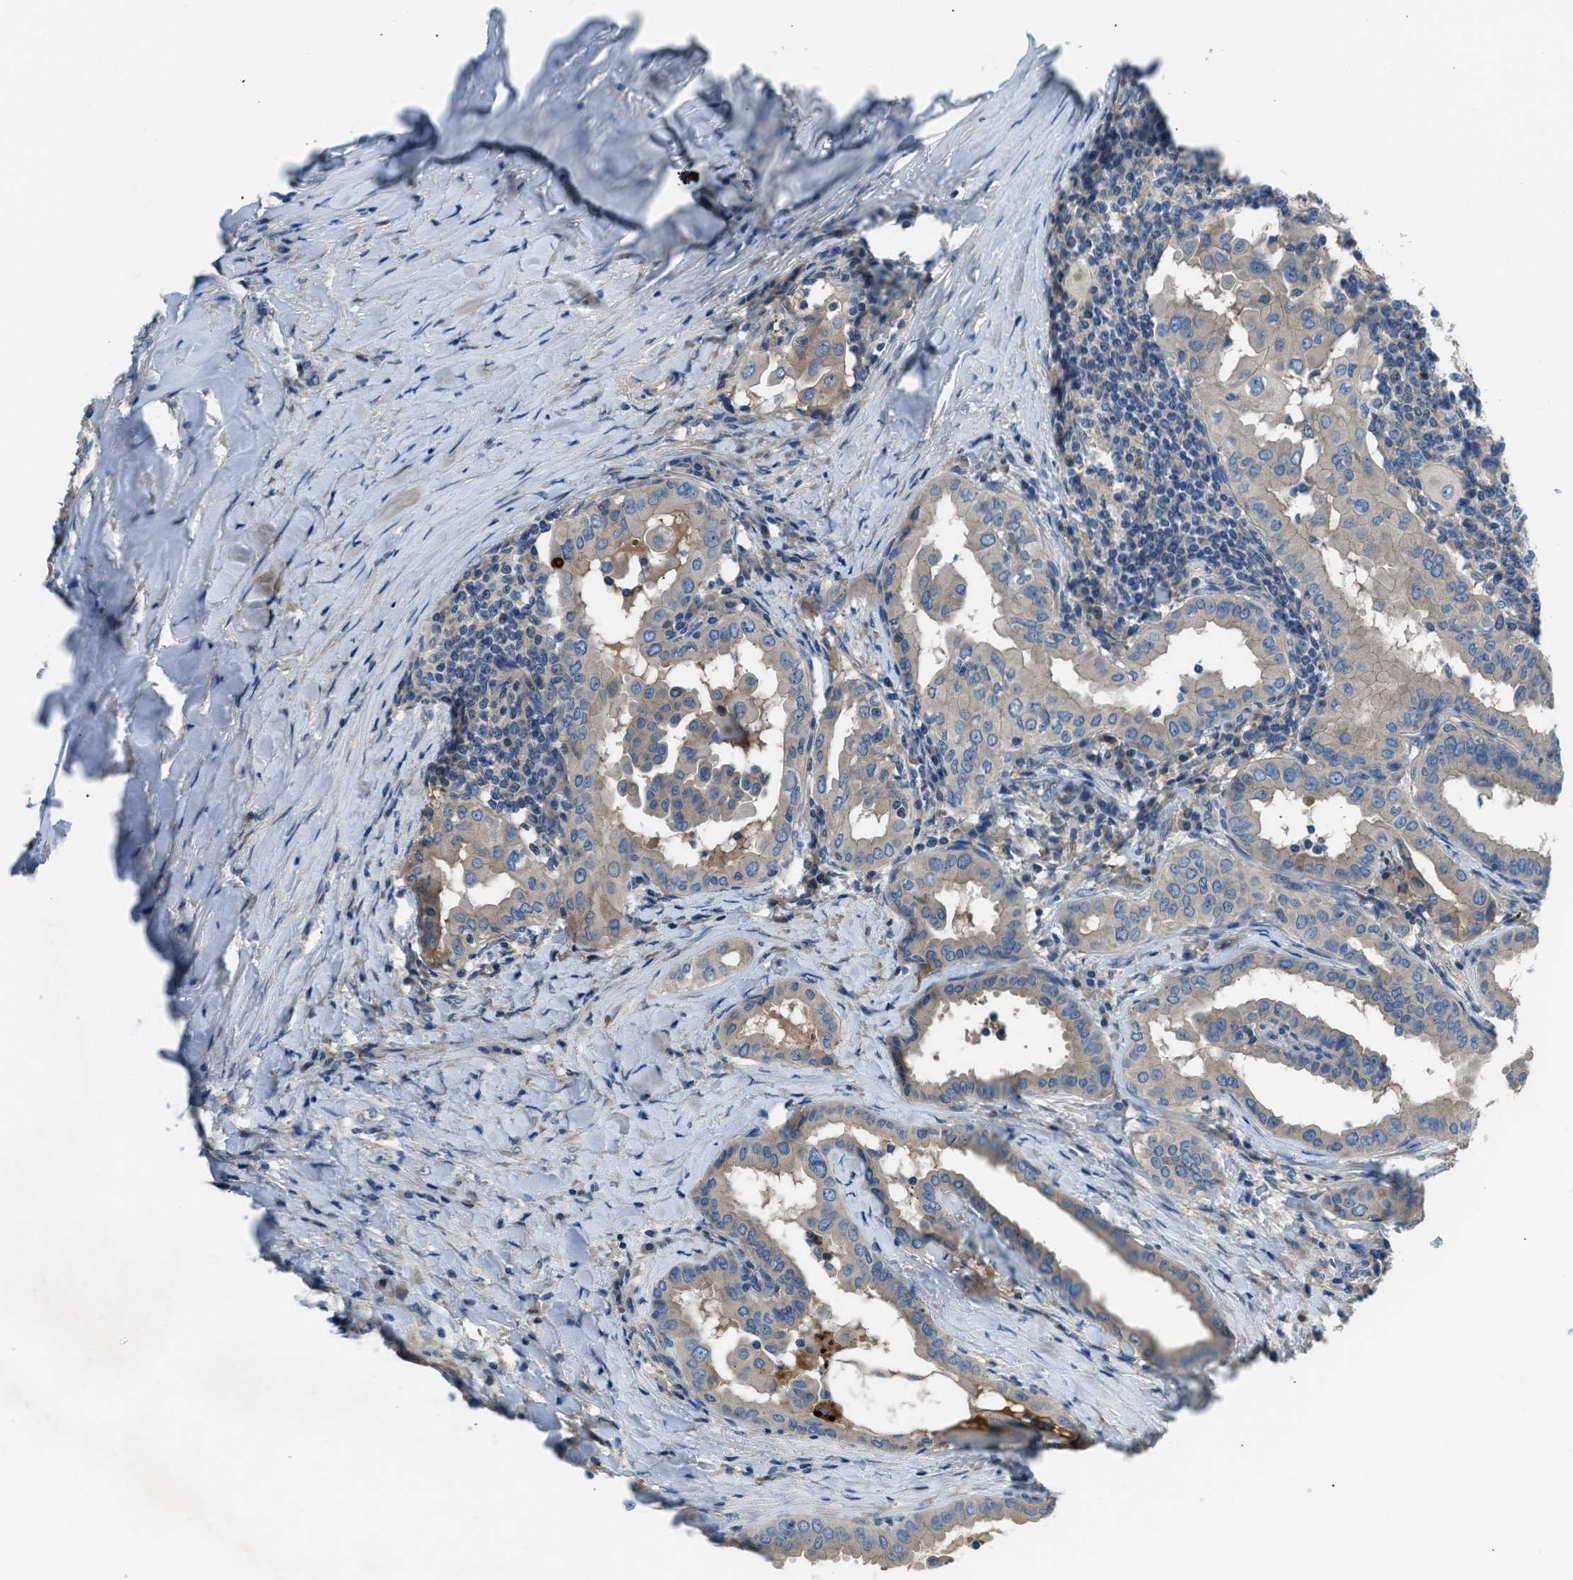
{"staining": {"intensity": "weak", "quantity": "<25%", "location": "cytoplasmic/membranous"}, "tissue": "thyroid cancer", "cell_type": "Tumor cells", "image_type": "cancer", "snomed": [{"axis": "morphology", "description": "Papillary adenocarcinoma, NOS"}, {"axis": "topography", "description": "Thyroid gland"}], "caption": "Immunohistochemistry histopathology image of thyroid papillary adenocarcinoma stained for a protein (brown), which exhibits no staining in tumor cells. The staining was performed using DAB to visualize the protein expression in brown, while the nuclei were stained in blue with hematoxylin (Magnification: 20x).", "gene": "SLC38A6", "patient": {"sex": "male", "age": 33}}